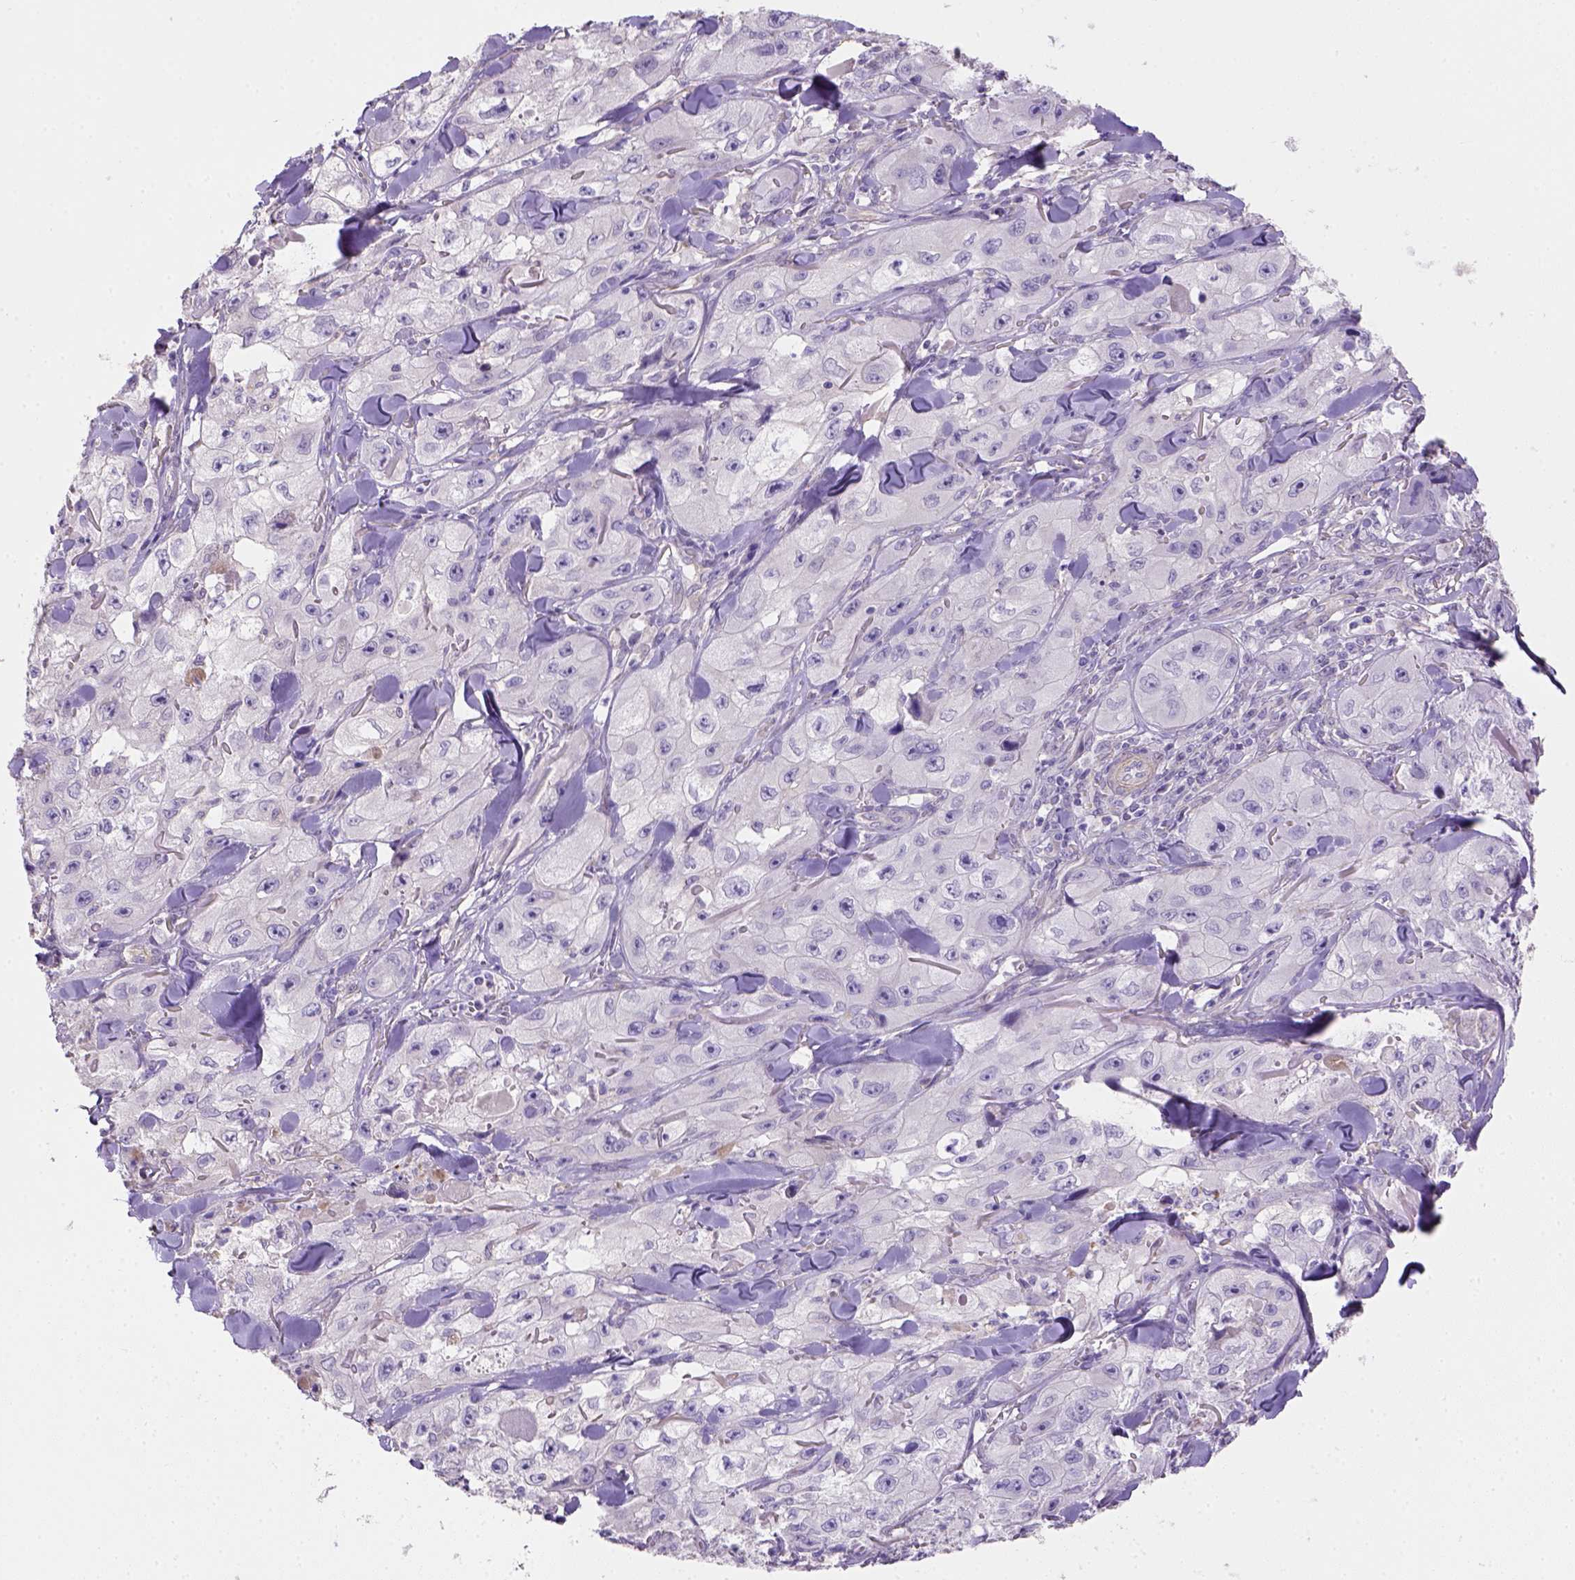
{"staining": {"intensity": "negative", "quantity": "none", "location": "none"}, "tissue": "skin cancer", "cell_type": "Tumor cells", "image_type": "cancer", "snomed": [{"axis": "morphology", "description": "Squamous cell carcinoma, NOS"}, {"axis": "topography", "description": "Skin"}, {"axis": "topography", "description": "Subcutis"}], "caption": "Micrograph shows no protein expression in tumor cells of skin cancer (squamous cell carcinoma) tissue.", "gene": "HTRA1", "patient": {"sex": "male", "age": 73}}